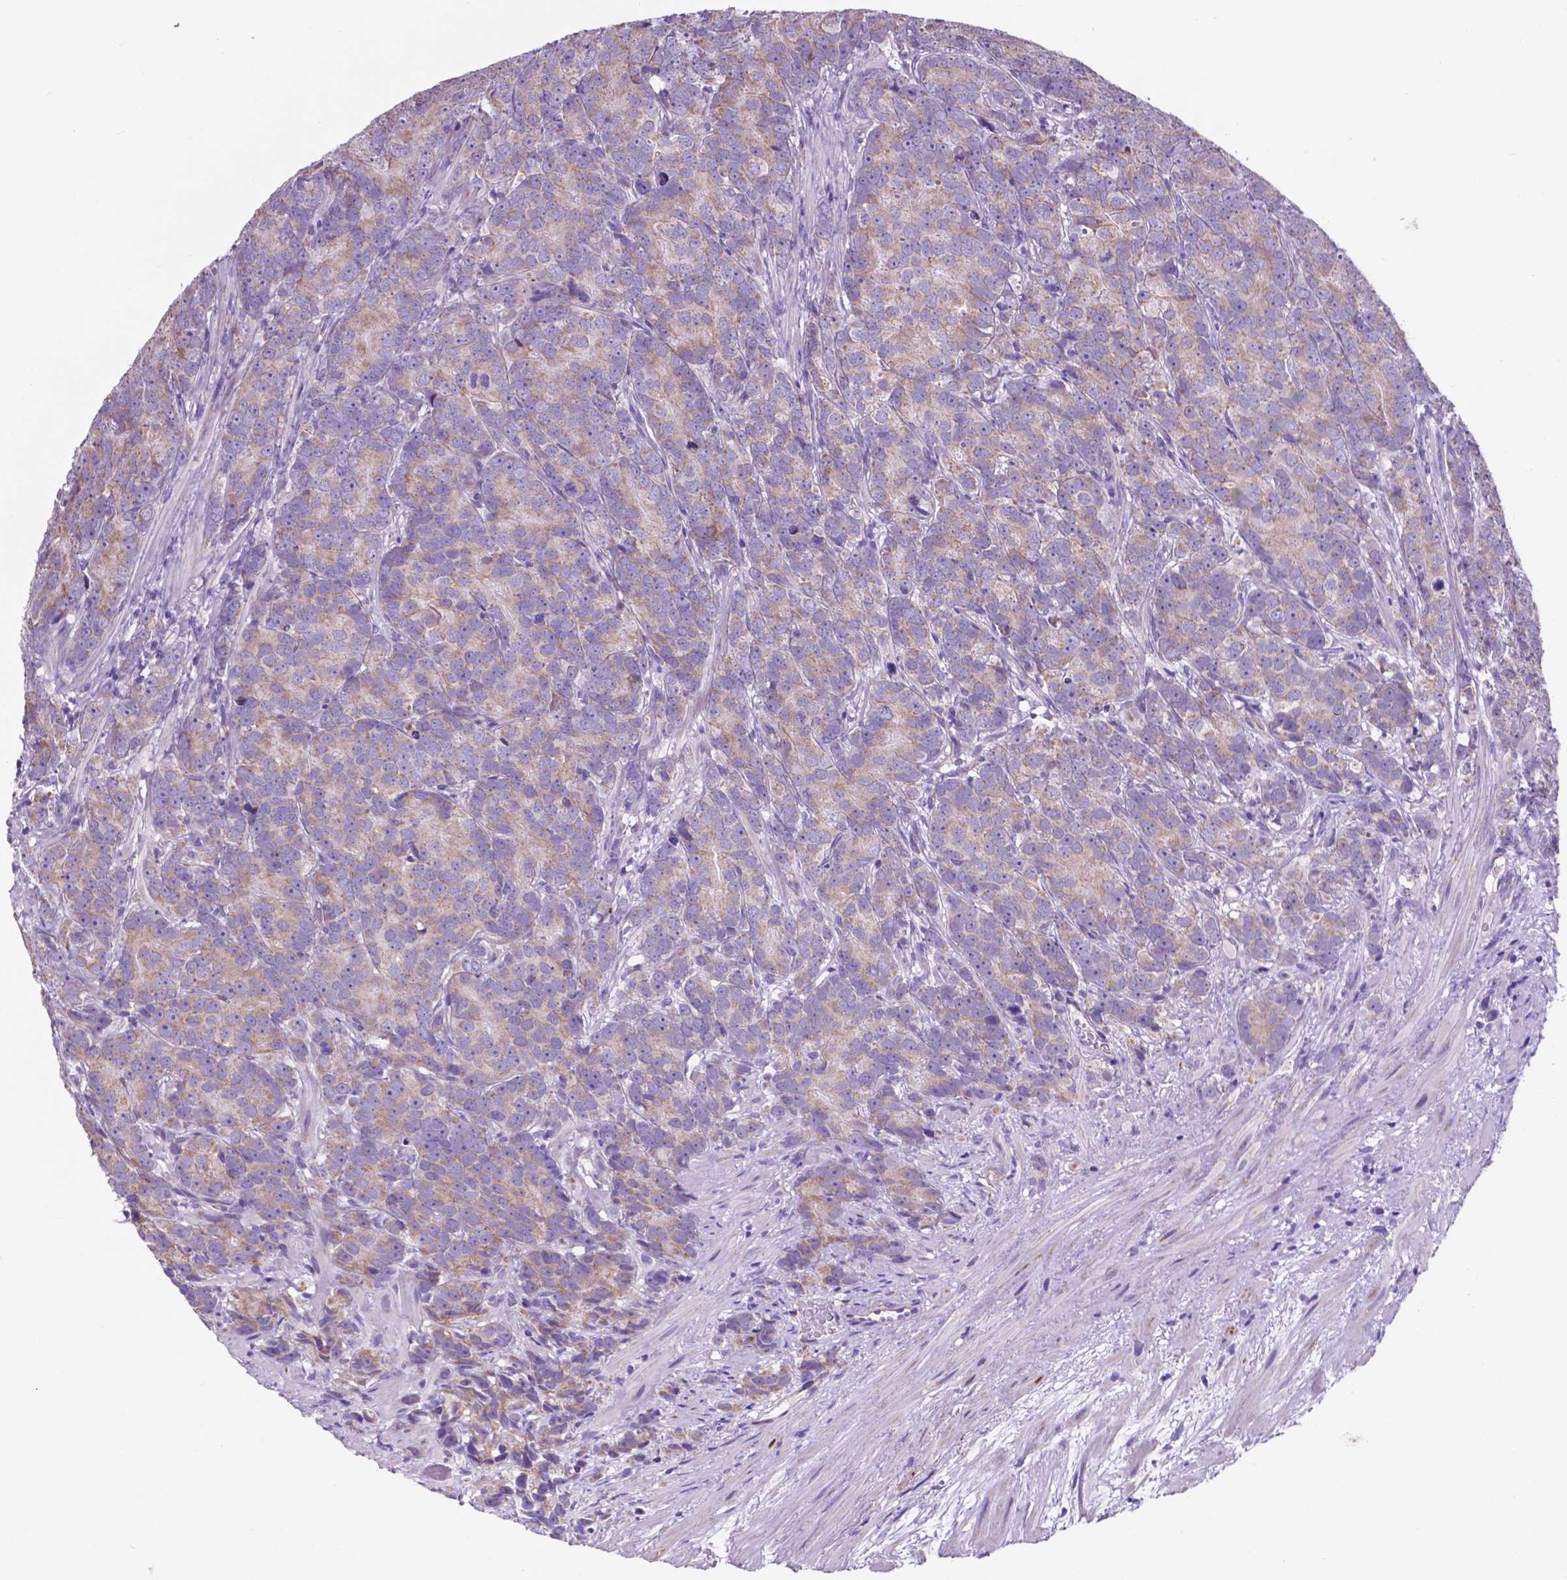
{"staining": {"intensity": "weak", "quantity": "<25%", "location": "cytoplasmic/membranous"}, "tissue": "prostate cancer", "cell_type": "Tumor cells", "image_type": "cancer", "snomed": [{"axis": "morphology", "description": "Adenocarcinoma, High grade"}, {"axis": "topography", "description": "Prostate"}], "caption": "Prostate cancer was stained to show a protein in brown. There is no significant expression in tumor cells.", "gene": "TMEM121B", "patient": {"sex": "male", "age": 90}}